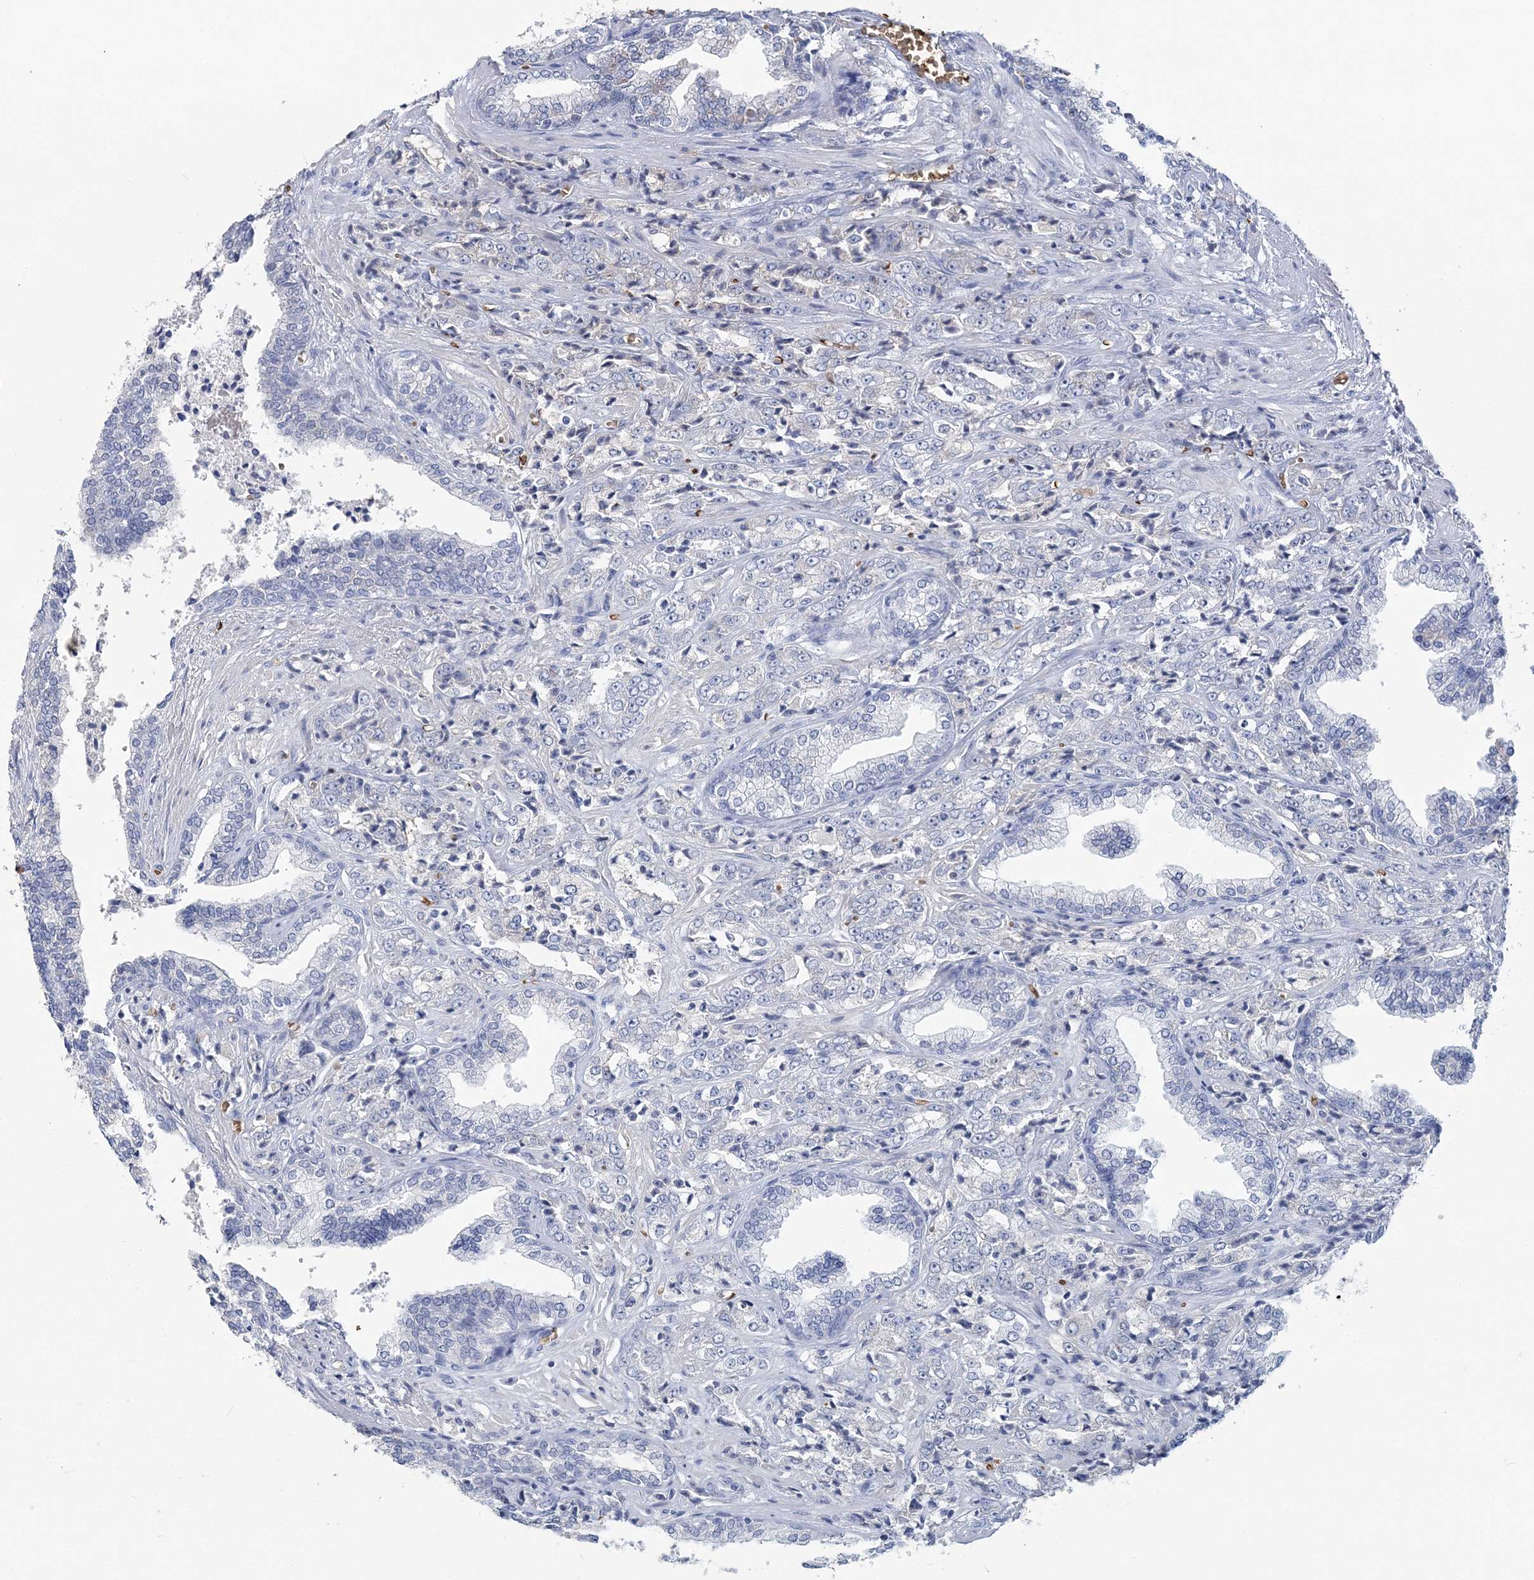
{"staining": {"intensity": "negative", "quantity": "none", "location": "none"}, "tissue": "prostate cancer", "cell_type": "Tumor cells", "image_type": "cancer", "snomed": [{"axis": "morphology", "description": "Adenocarcinoma, High grade"}, {"axis": "topography", "description": "Prostate"}], "caption": "Tumor cells are negative for protein expression in human prostate adenocarcinoma (high-grade). (Stains: DAB immunohistochemistry (IHC) with hematoxylin counter stain, Microscopy: brightfield microscopy at high magnification).", "gene": "HBD", "patient": {"sex": "male", "age": 71}}